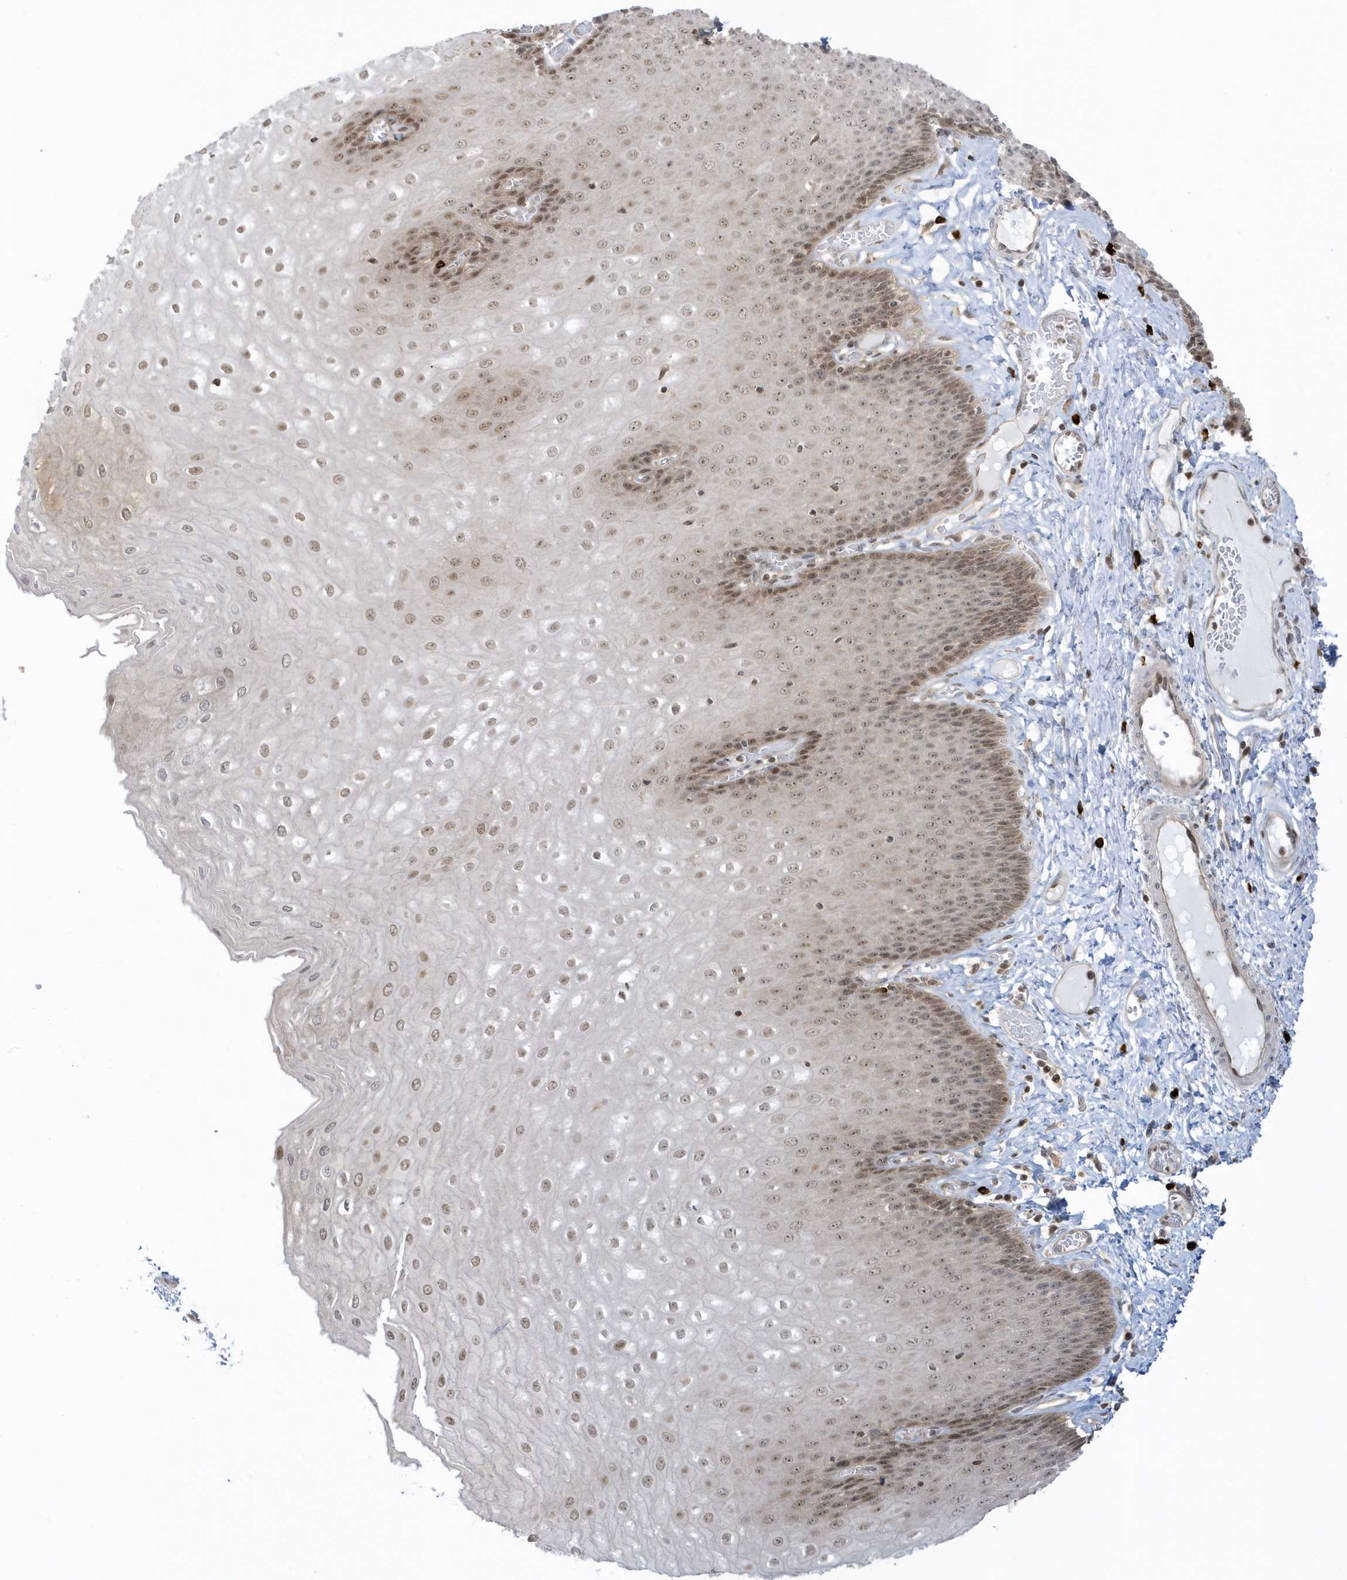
{"staining": {"intensity": "moderate", "quantity": "25%-75%", "location": "nuclear"}, "tissue": "esophagus", "cell_type": "Squamous epithelial cells", "image_type": "normal", "snomed": [{"axis": "morphology", "description": "Normal tissue, NOS"}, {"axis": "topography", "description": "Esophagus"}], "caption": "Immunohistochemical staining of unremarkable human esophagus reveals 25%-75% levels of moderate nuclear protein staining in approximately 25%-75% of squamous epithelial cells.", "gene": "PPP1R7", "patient": {"sex": "male", "age": 60}}